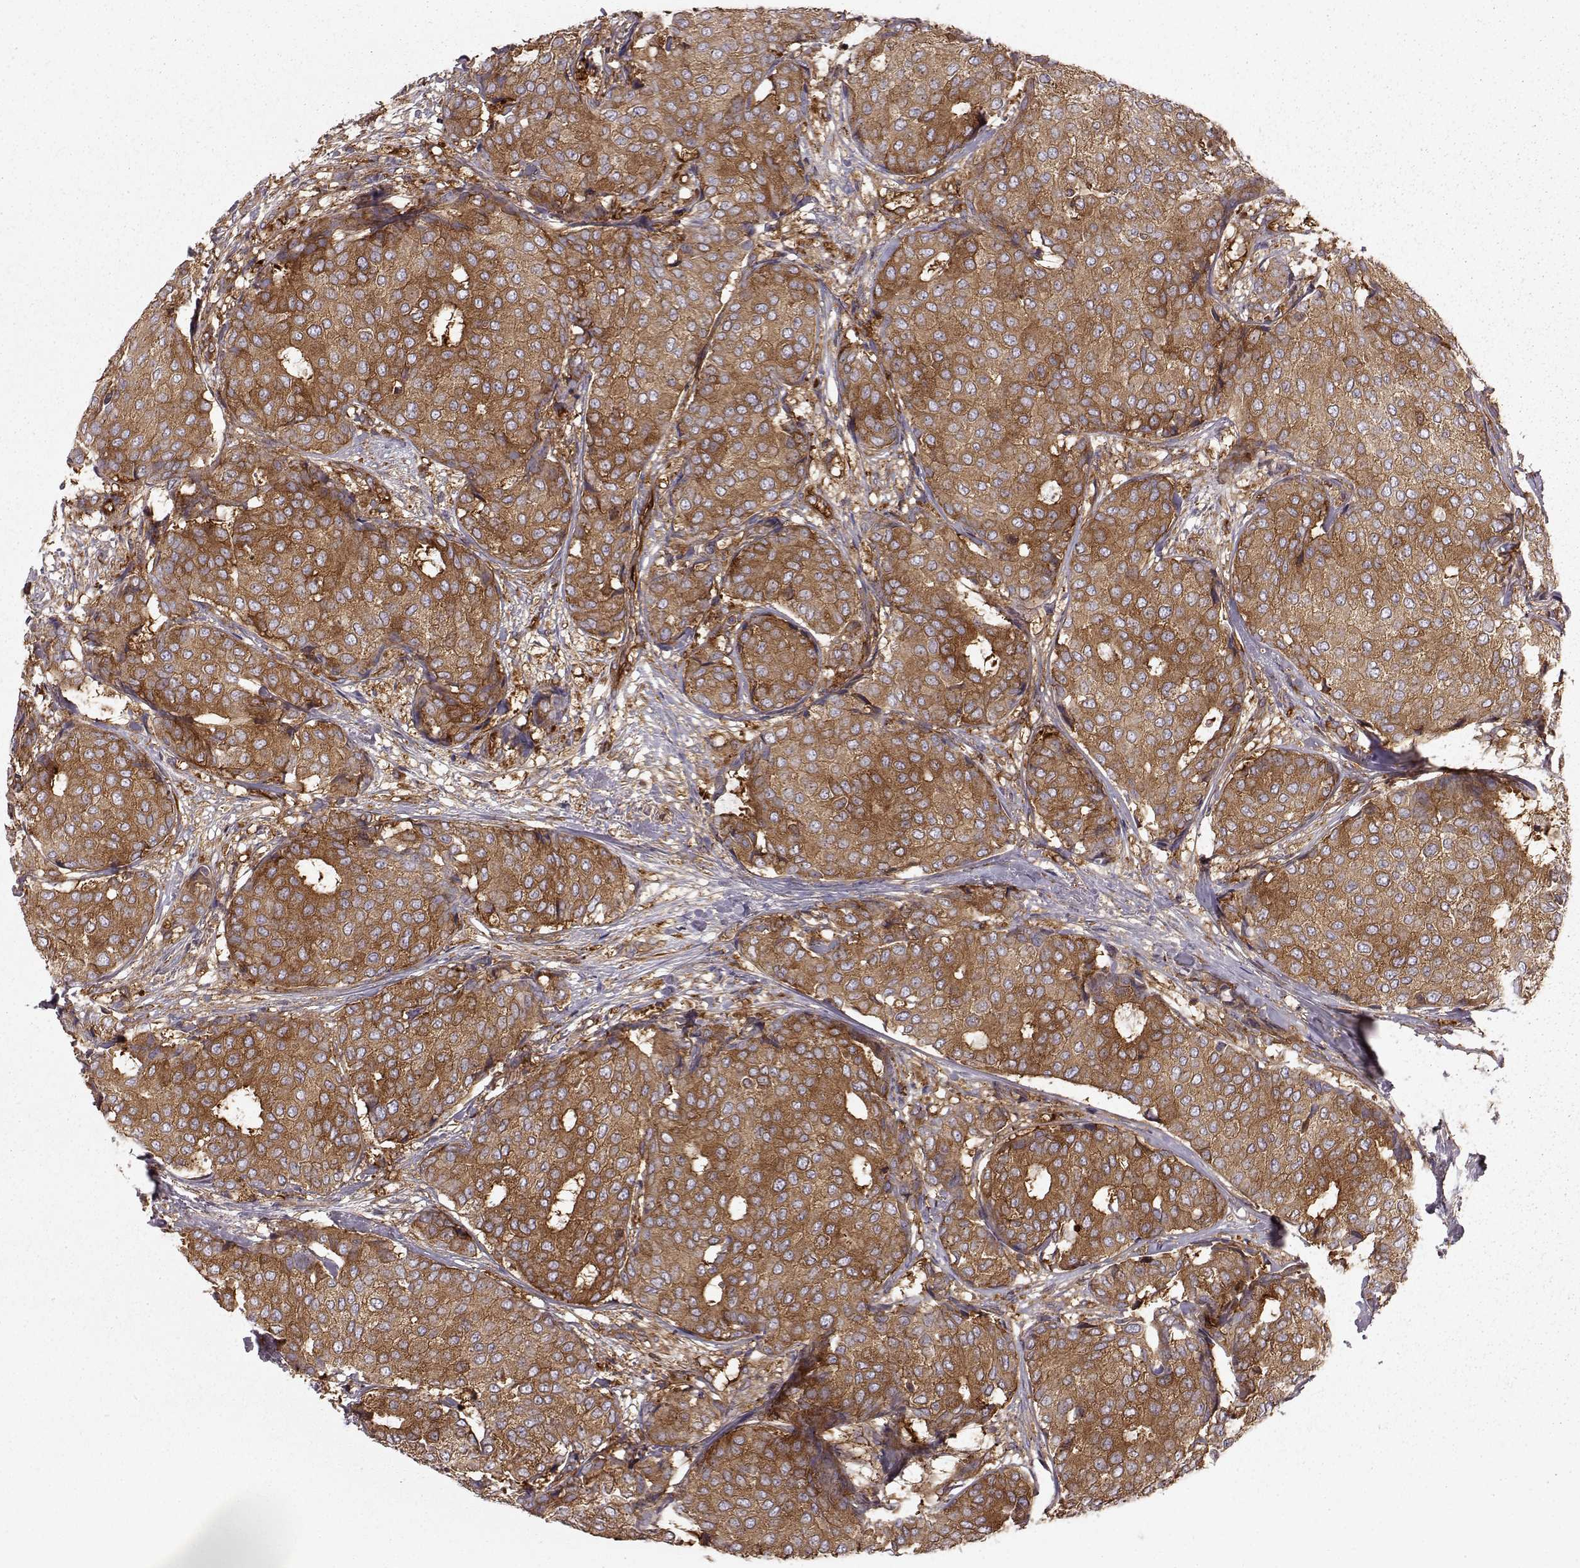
{"staining": {"intensity": "moderate", "quantity": ">75%", "location": "cytoplasmic/membranous"}, "tissue": "breast cancer", "cell_type": "Tumor cells", "image_type": "cancer", "snomed": [{"axis": "morphology", "description": "Duct carcinoma"}, {"axis": "topography", "description": "Breast"}], "caption": "About >75% of tumor cells in human breast cancer (invasive ductal carcinoma) show moderate cytoplasmic/membranous protein positivity as visualized by brown immunohistochemical staining.", "gene": "RABGAP1", "patient": {"sex": "female", "age": 75}}